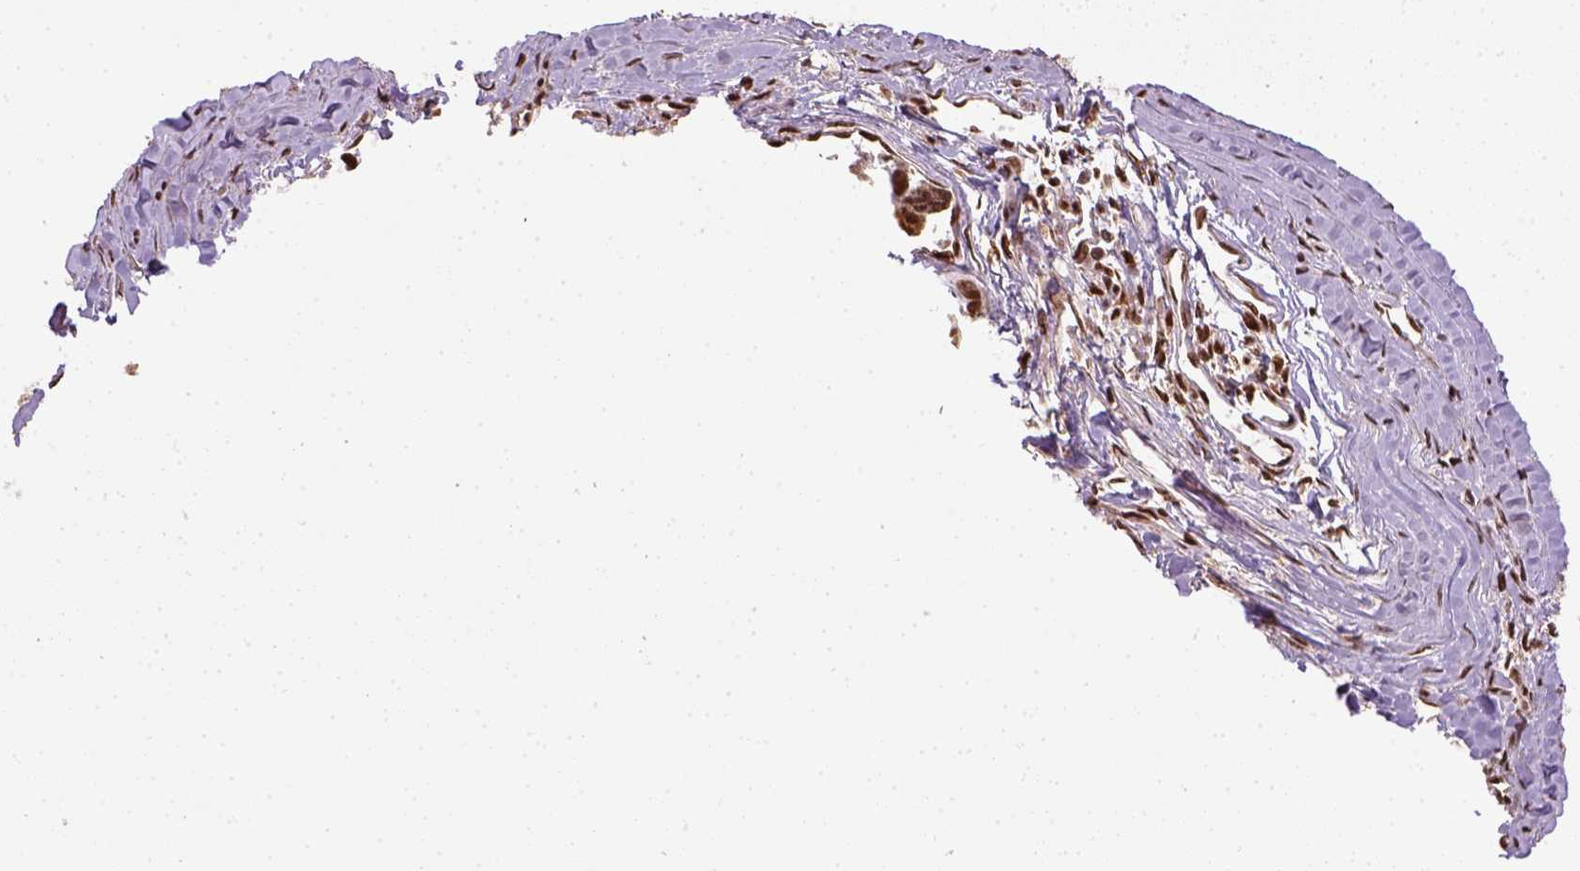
{"staining": {"intensity": "strong", "quantity": ">75%", "location": "nuclear"}, "tissue": "melanoma", "cell_type": "Tumor cells", "image_type": "cancer", "snomed": [{"axis": "morphology", "description": "Malignant melanoma, NOS"}, {"axis": "topography", "description": "Skin"}], "caption": "Immunohistochemistry (IHC) of malignant melanoma demonstrates high levels of strong nuclear positivity in approximately >75% of tumor cells. Nuclei are stained in blue.", "gene": "CCAR1", "patient": {"sex": "female", "age": 66}}